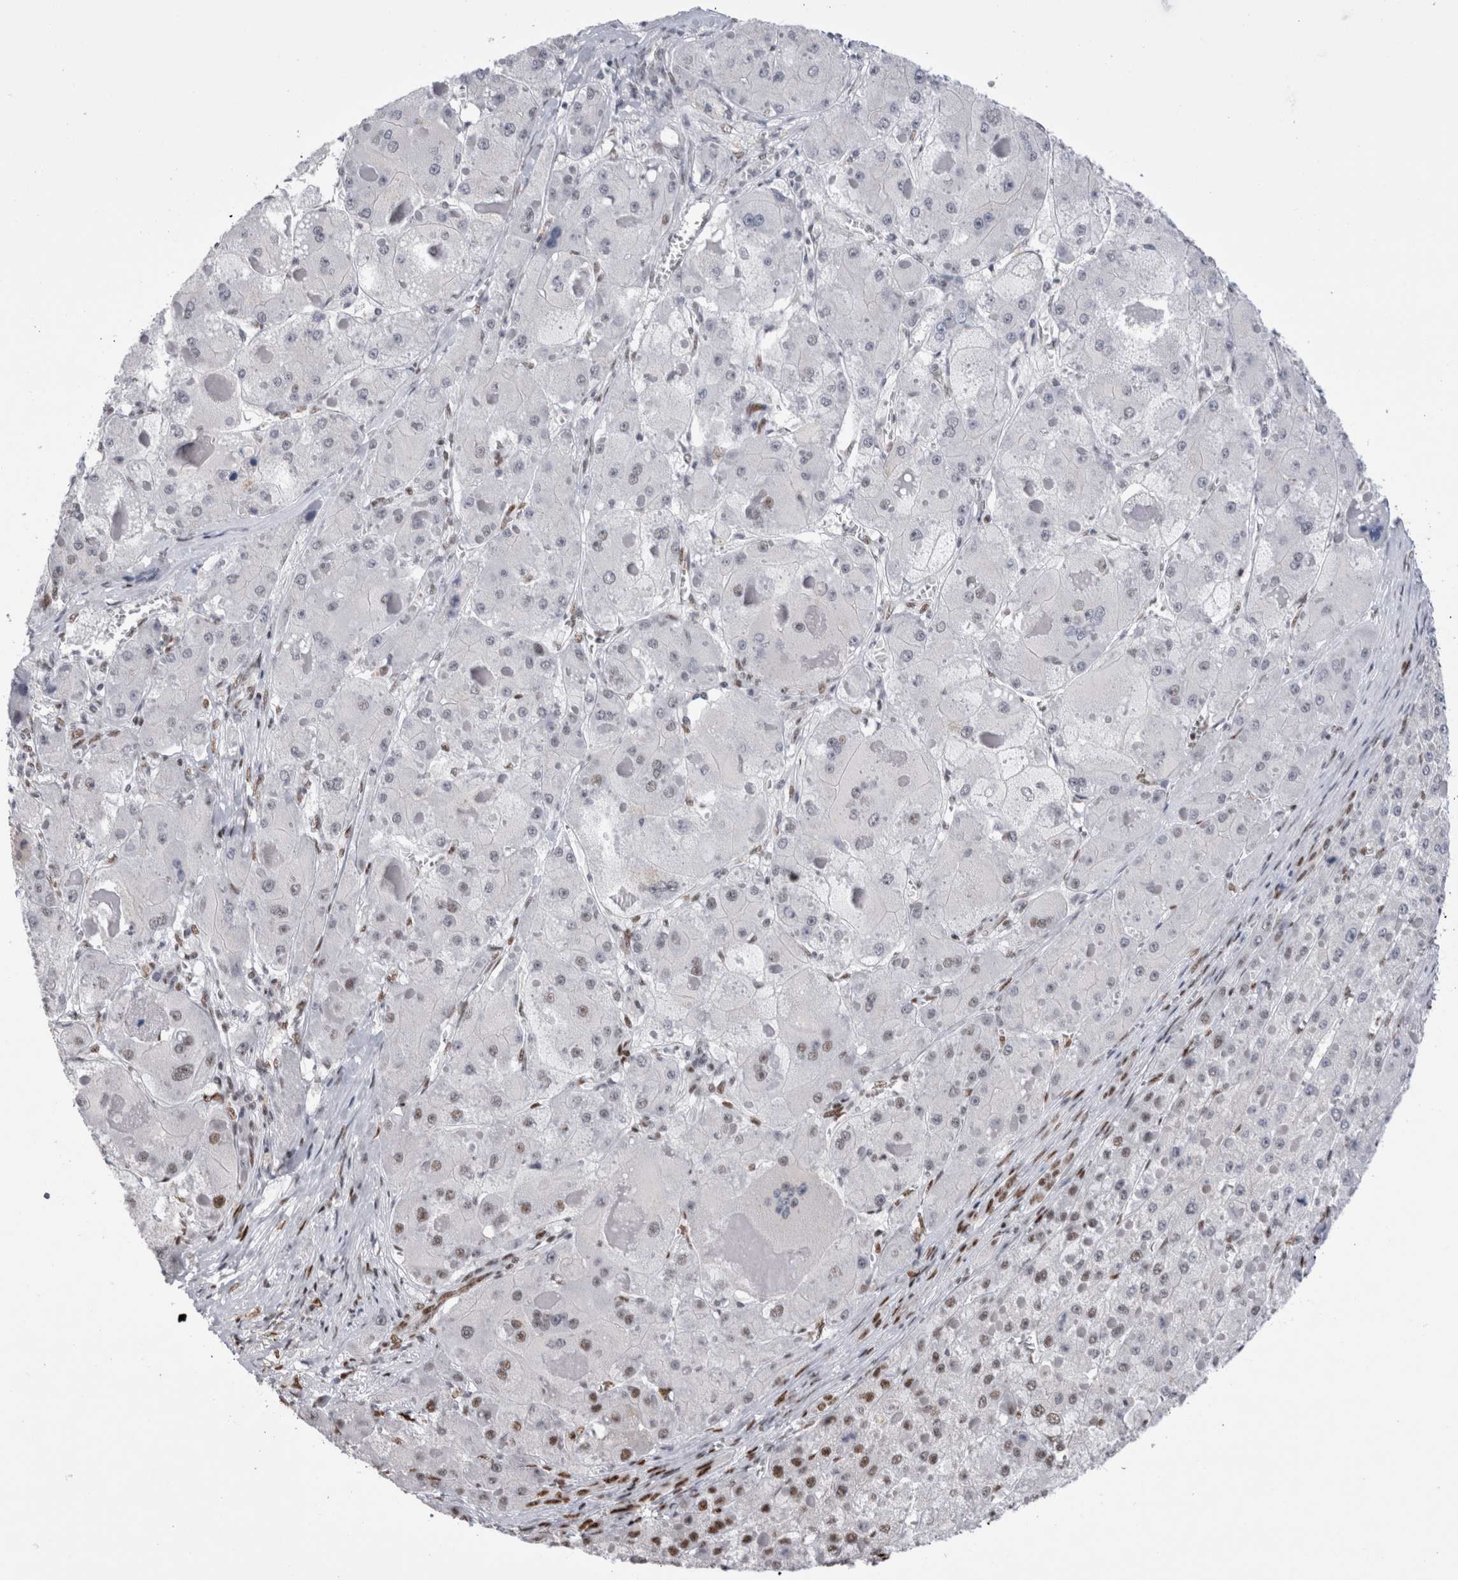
{"staining": {"intensity": "negative", "quantity": "none", "location": "none"}, "tissue": "liver cancer", "cell_type": "Tumor cells", "image_type": "cancer", "snomed": [{"axis": "morphology", "description": "Carcinoma, Hepatocellular, NOS"}, {"axis": "topography", "description": "Liver"}], "caption": "Immunohistochemistry image of human hepatocellular carcinoma (liver) stained for a protein (brown), which displays no staining in tumor cells. Nuclei are stained in blue.", "gene": "RBM6", "patient": {"sex": "female", "age": 73}}